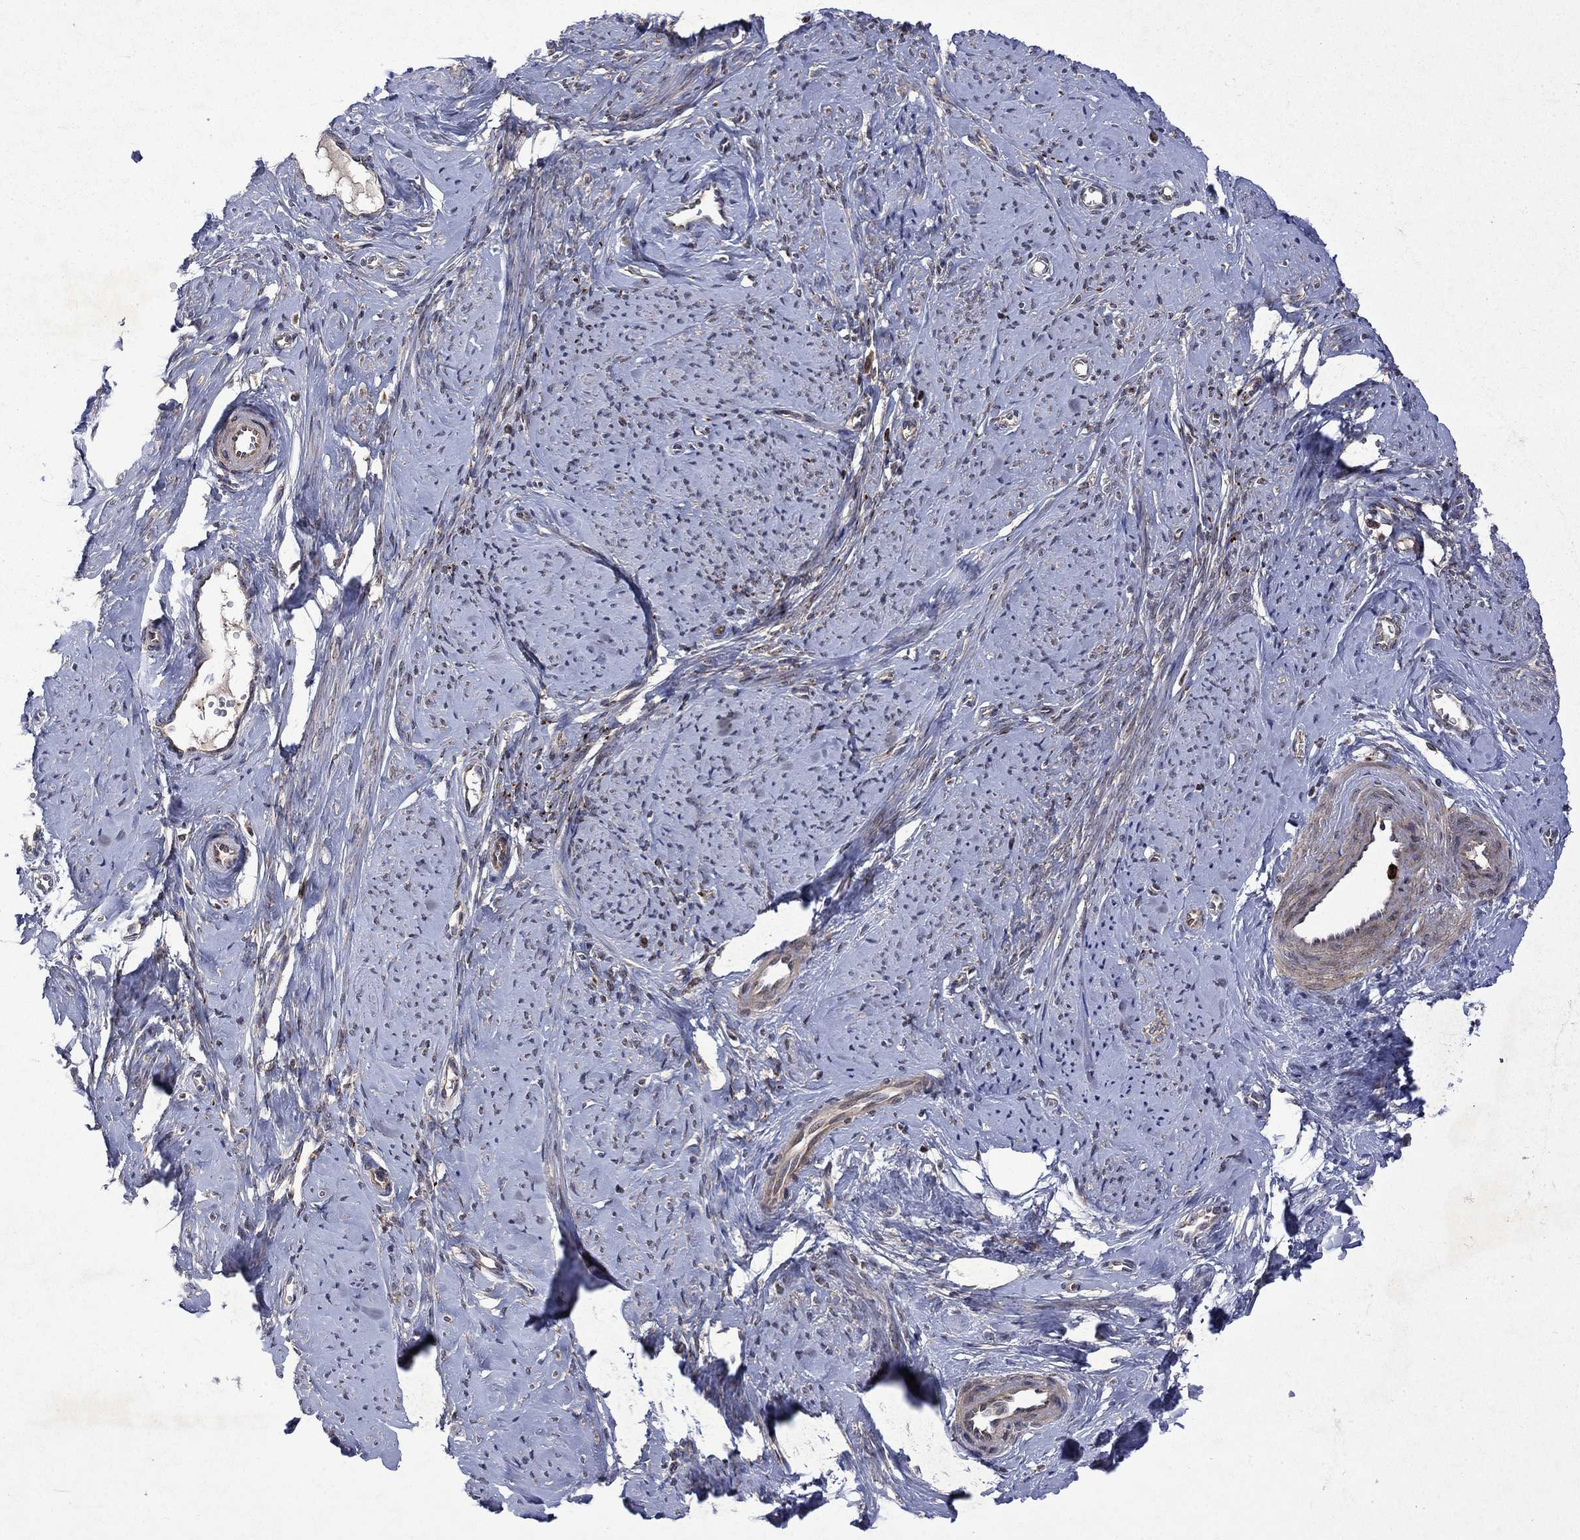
{"staining": {"intensity": "negative", "quantity": "none", "location": "none"}, "tissue": "smooth muscle", "cell_type": "Smooth muscle cells", "image_type": "normal", "snomed": [{"axis": "morphology", "description": "Normal tissue, NOS"}, {"axis": "topography", "description": "Smooth muscle"}], "caption": "This is an IHC photomicrograph of normal smooth muscle. There is no positivity in smooth muscle cells.", "gene": "TMEM33", "patient": {"sex": "female", "age": 48}}